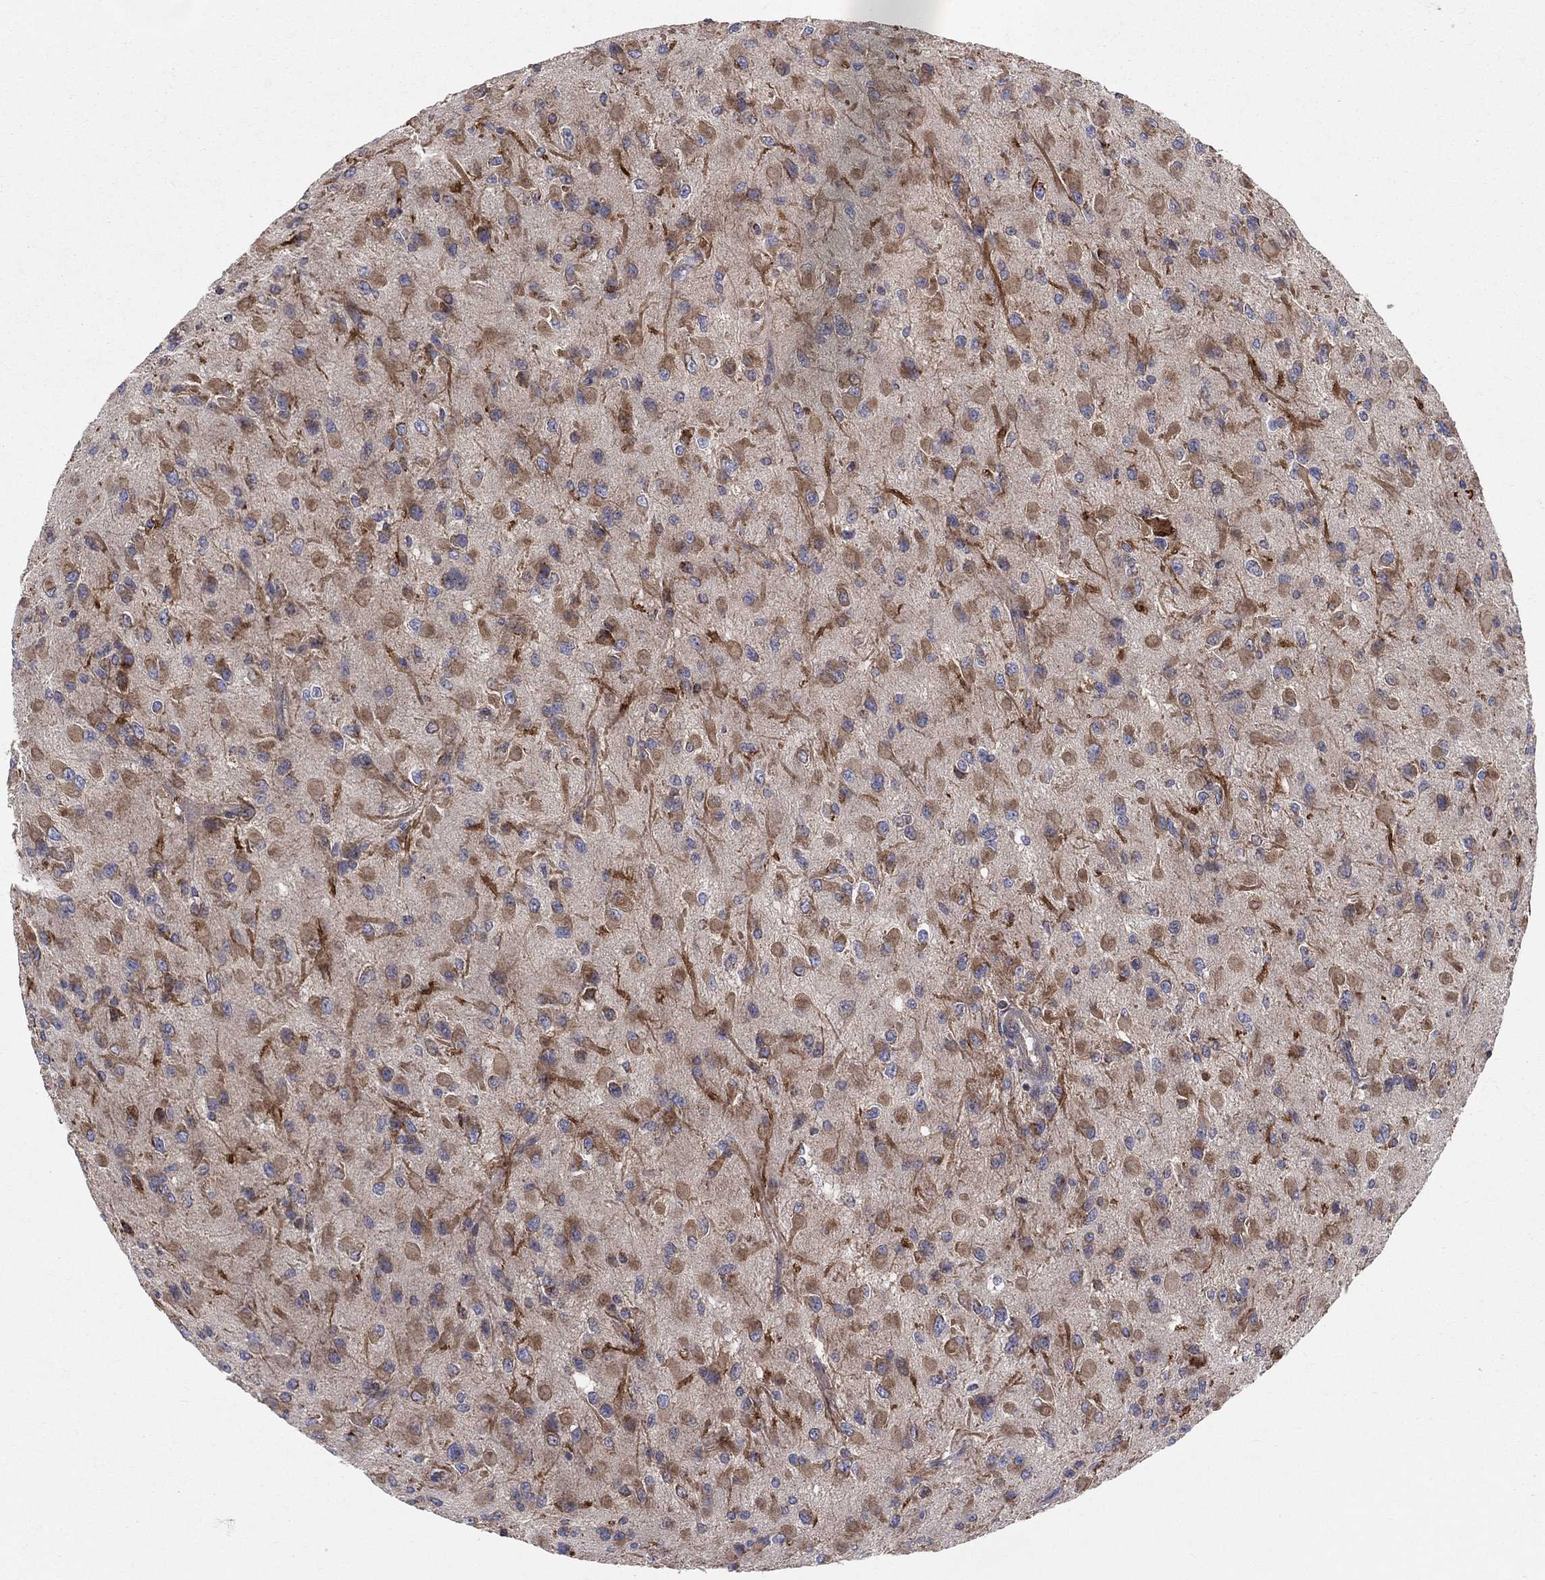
{"staining": {"intensity": "strong", "quantity": "25%-75%", "location": "cytoplasmic/membranous"}, "tissue": "glioma", "cell_type": "Tumor cells", "image_type": "cancer", "snomed": [{"axis": "morphology", "description": "Glioma, malignant, High grade"}, {"axis": "topography", "description": "Cerebral cortex"}], "caption": "Immunohistochemistry (DAB (3,3'-diaminobenzidine)) staining of glioma shows strong cytoplasmic/membranous protein expression in about 25%-75% of tumor cells. (DAB (3,3'-diaminobenzidine) IHC with brightfield microscopy, high magnification).", "gene": "MIX23", "patient": {"sex": "male", "age": 35}}